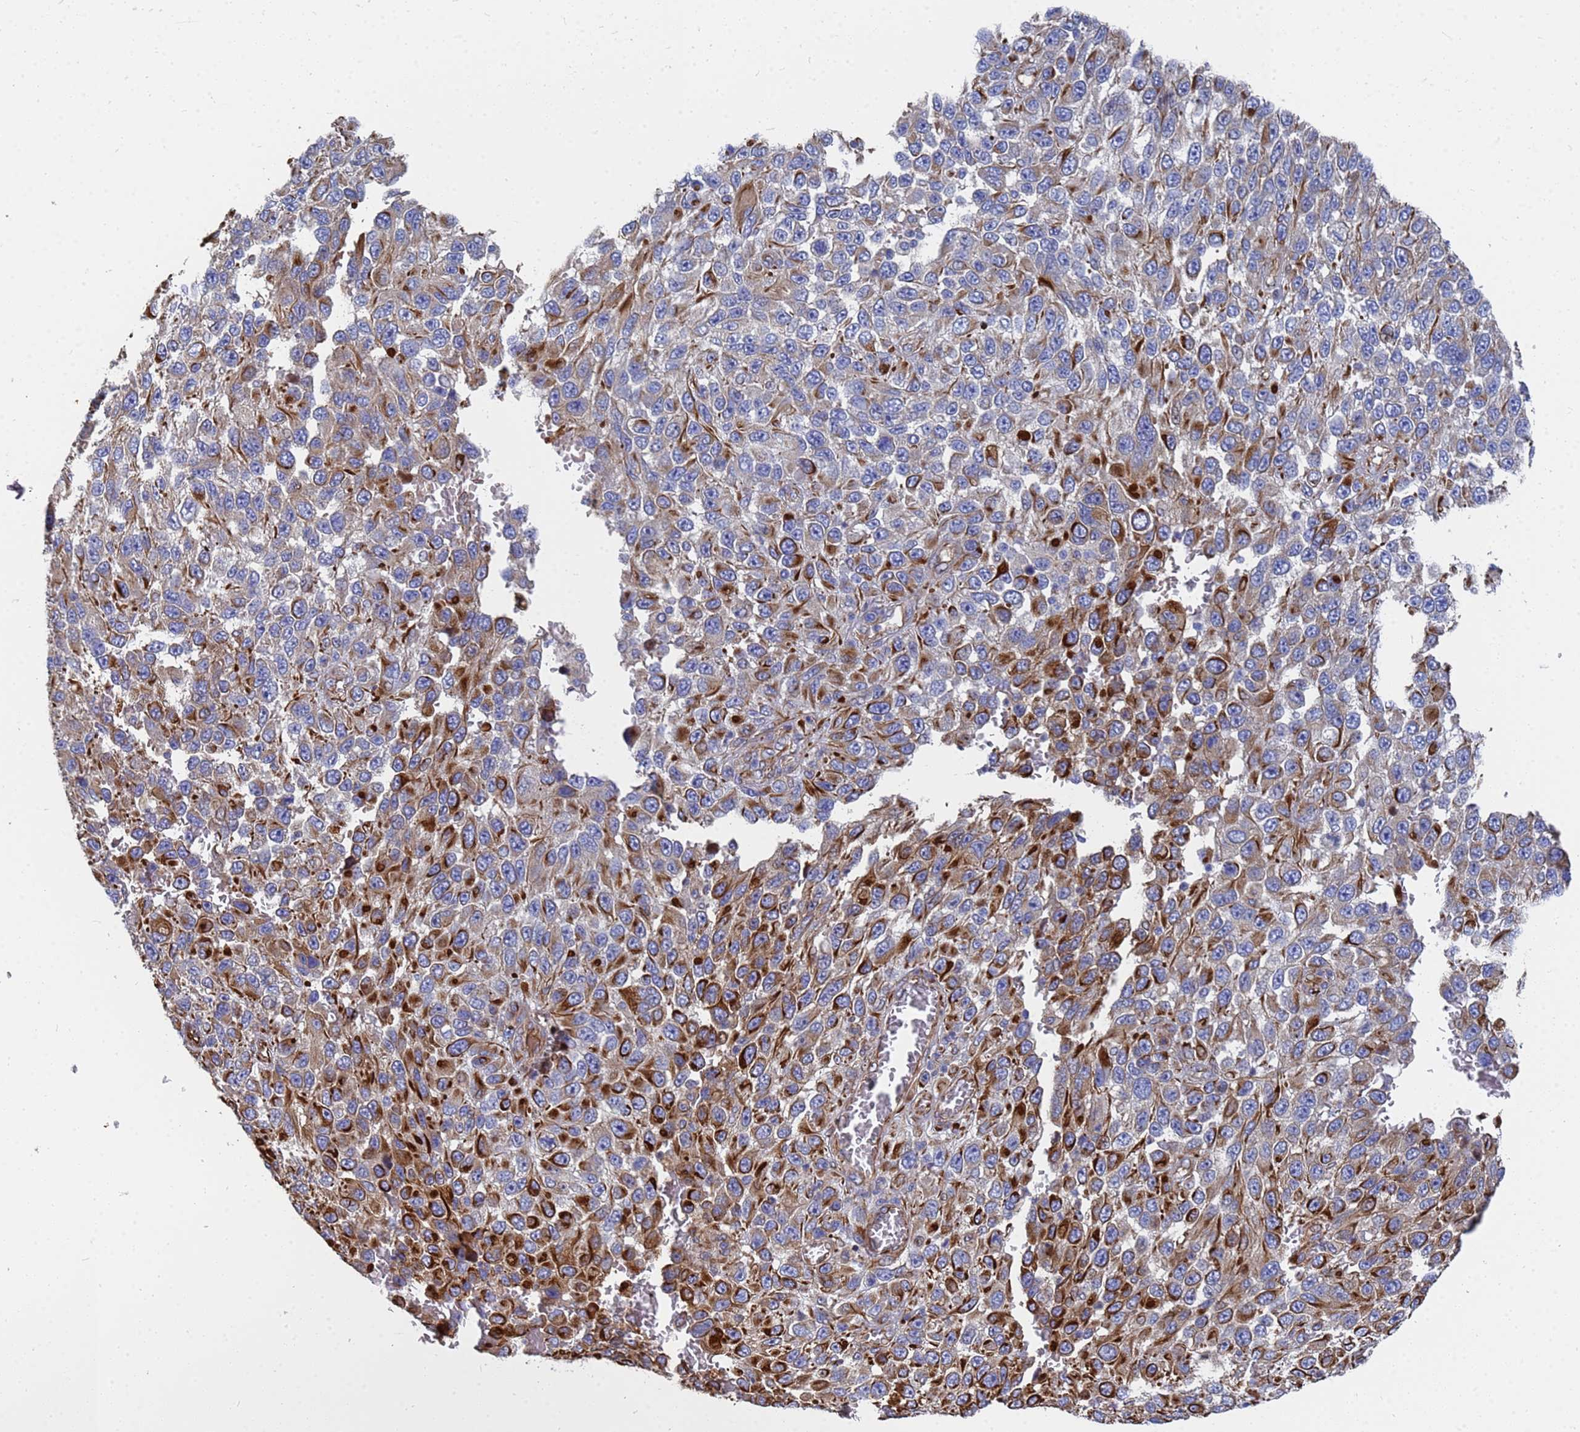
{"staining": {"intensity": "strong", "quantity": "25%-75%", "location": "cytoplasmic/membranous"}, "tissue": "melanoma", "cell_type": "Tumor cells", "image_type": "cancer", "snomed": [{"axis": "morphology", "description": "Normal tissue, NOS"}, {"axis": "morphology", "description": "Malignant melanoma, NOS"}, {"axis": "topography", "description": "Skin"}], "caption": "Strong cytoplasmic/membranous positivity is seen in approximately 25%-75% of tumor cells in malignant melanoma.", "gene": "SYT13", "patient": {"sex": "female", "age": 96}}